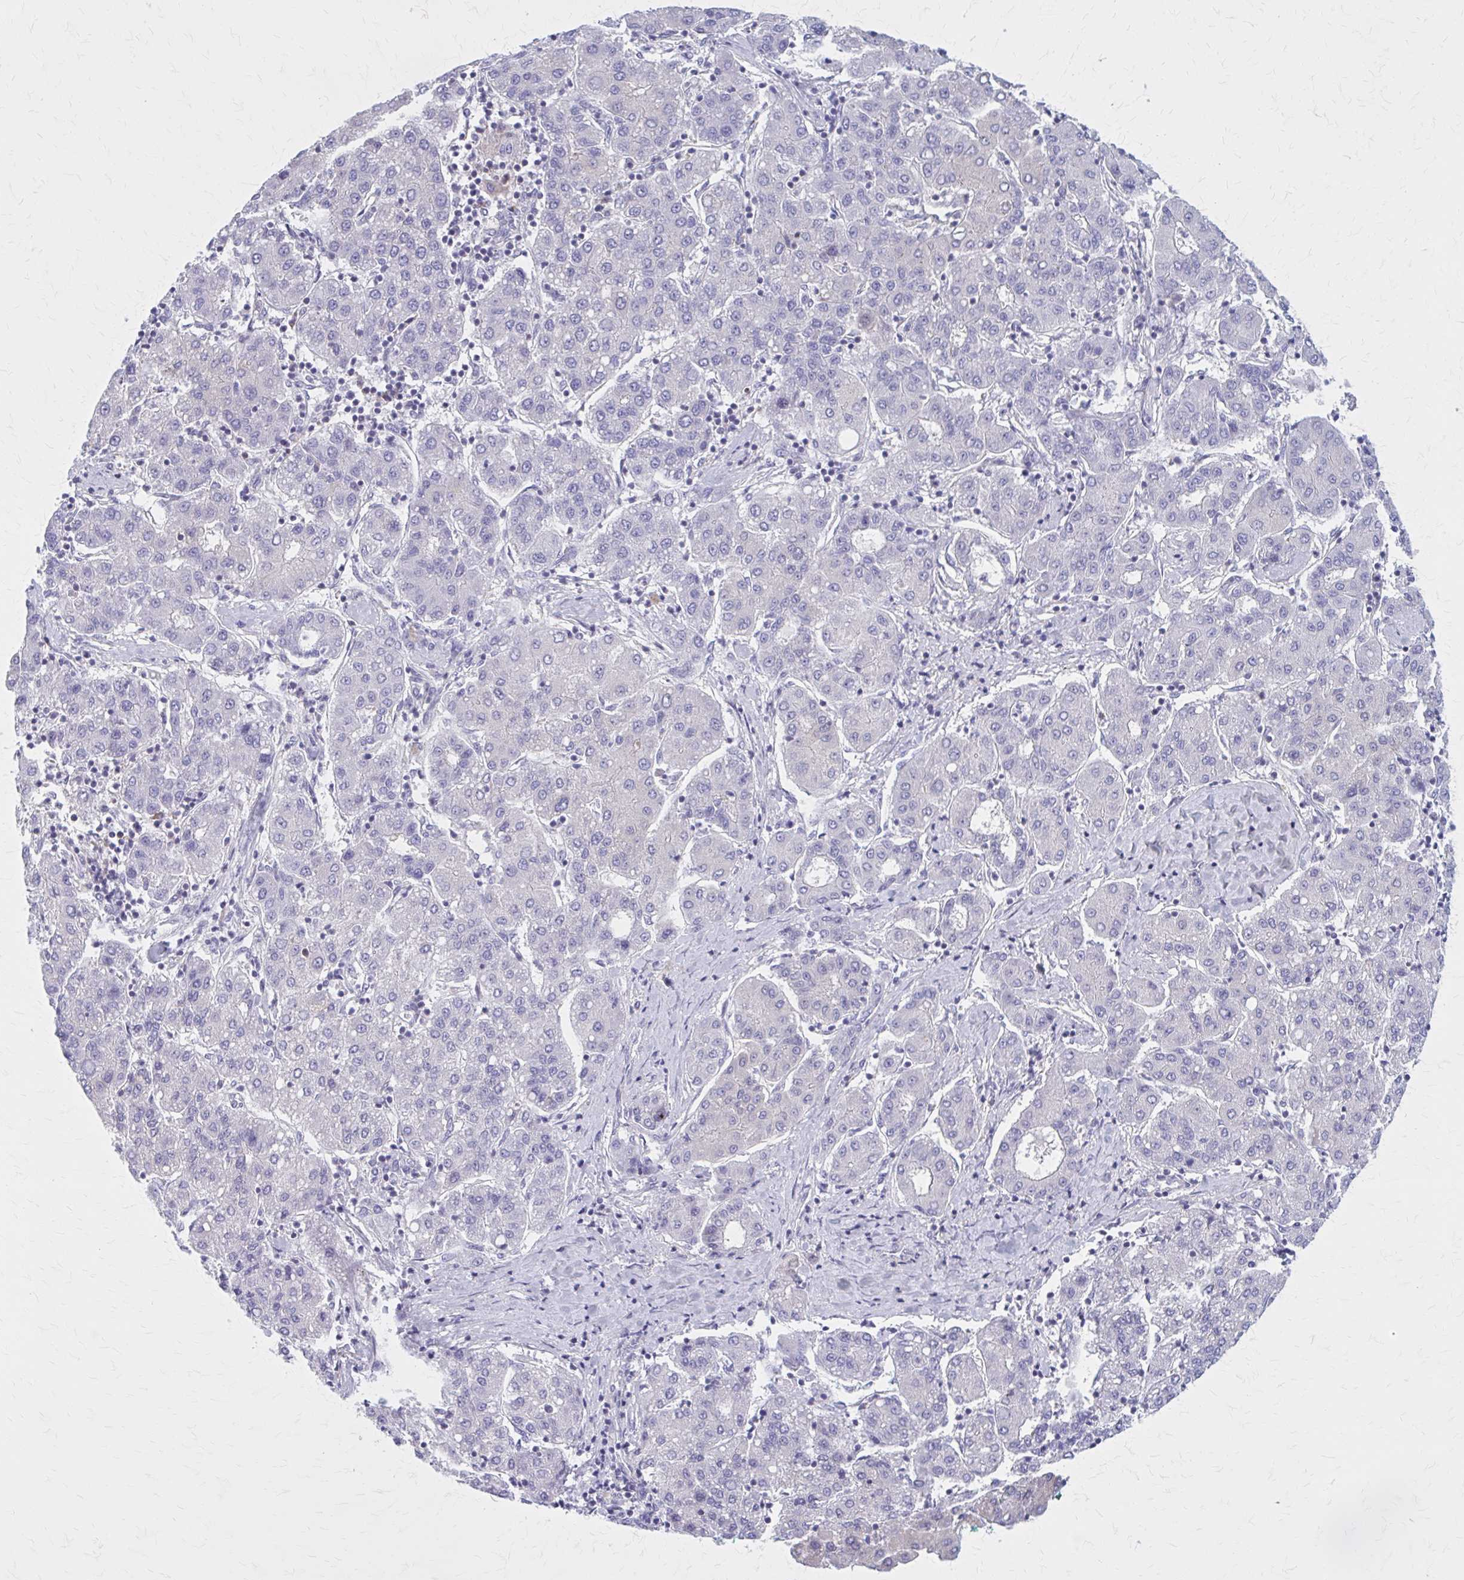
{"staining": {"intensity": "negative", "quantity": "none", "location": "none"}, "tissue": "liver cancer", "cell_type": "Tumor cells", "image_type": "cancer", "snomed": [{"axis": "morphology", "description": "Carcinoma, Hepatocellular, NOS"}, {"axis": "topography", "description": "Liver"}], "caption": "The photomicrograph reveals no staining of tumor cells in hepatocellular carcinoma (liver).", "gene": "PITPNM1", "patient": {"sex": "male", "age": 65}}